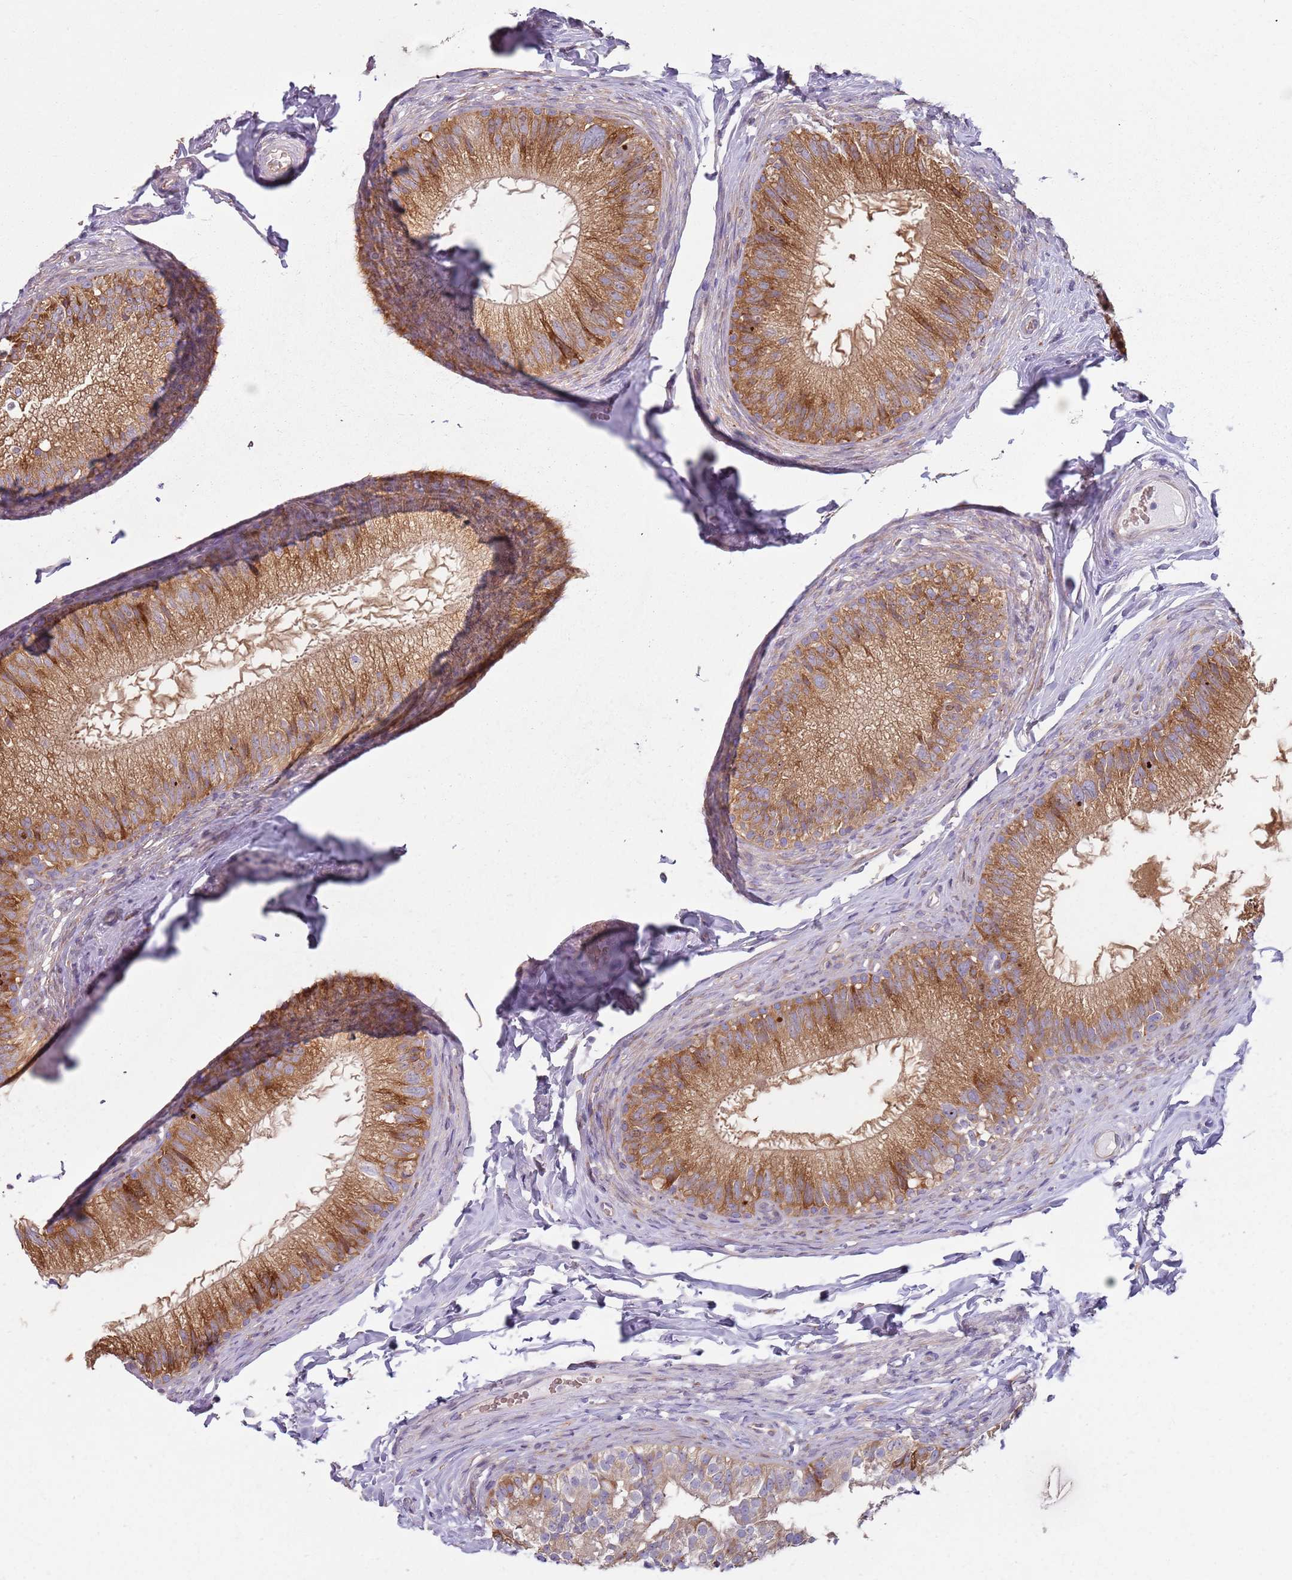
{"staining": {"intensity": "strong", "quantity": ">75%", "location": "cytoplasmic/membranous"}, "tissue": "epididymis", "cell_type": "Glandular cells", "image_type": "normal", "snomed": [{"axis": "morphology", "description": "Normal tissue, NOS"}, {"axis": "topography", "description": "Epididymis"}], "caption": "Protein staining displays strong cytoplasmic/membranous positivity in approximately >75% of glandular cells in unremarkable epididymis. Using DAB (brown) and hematoxylin (blue) stains, captured at high magnification using brightfield microscopy.", "gene": "SPATA2", "patient": {"sex": "male", "age": 49}}